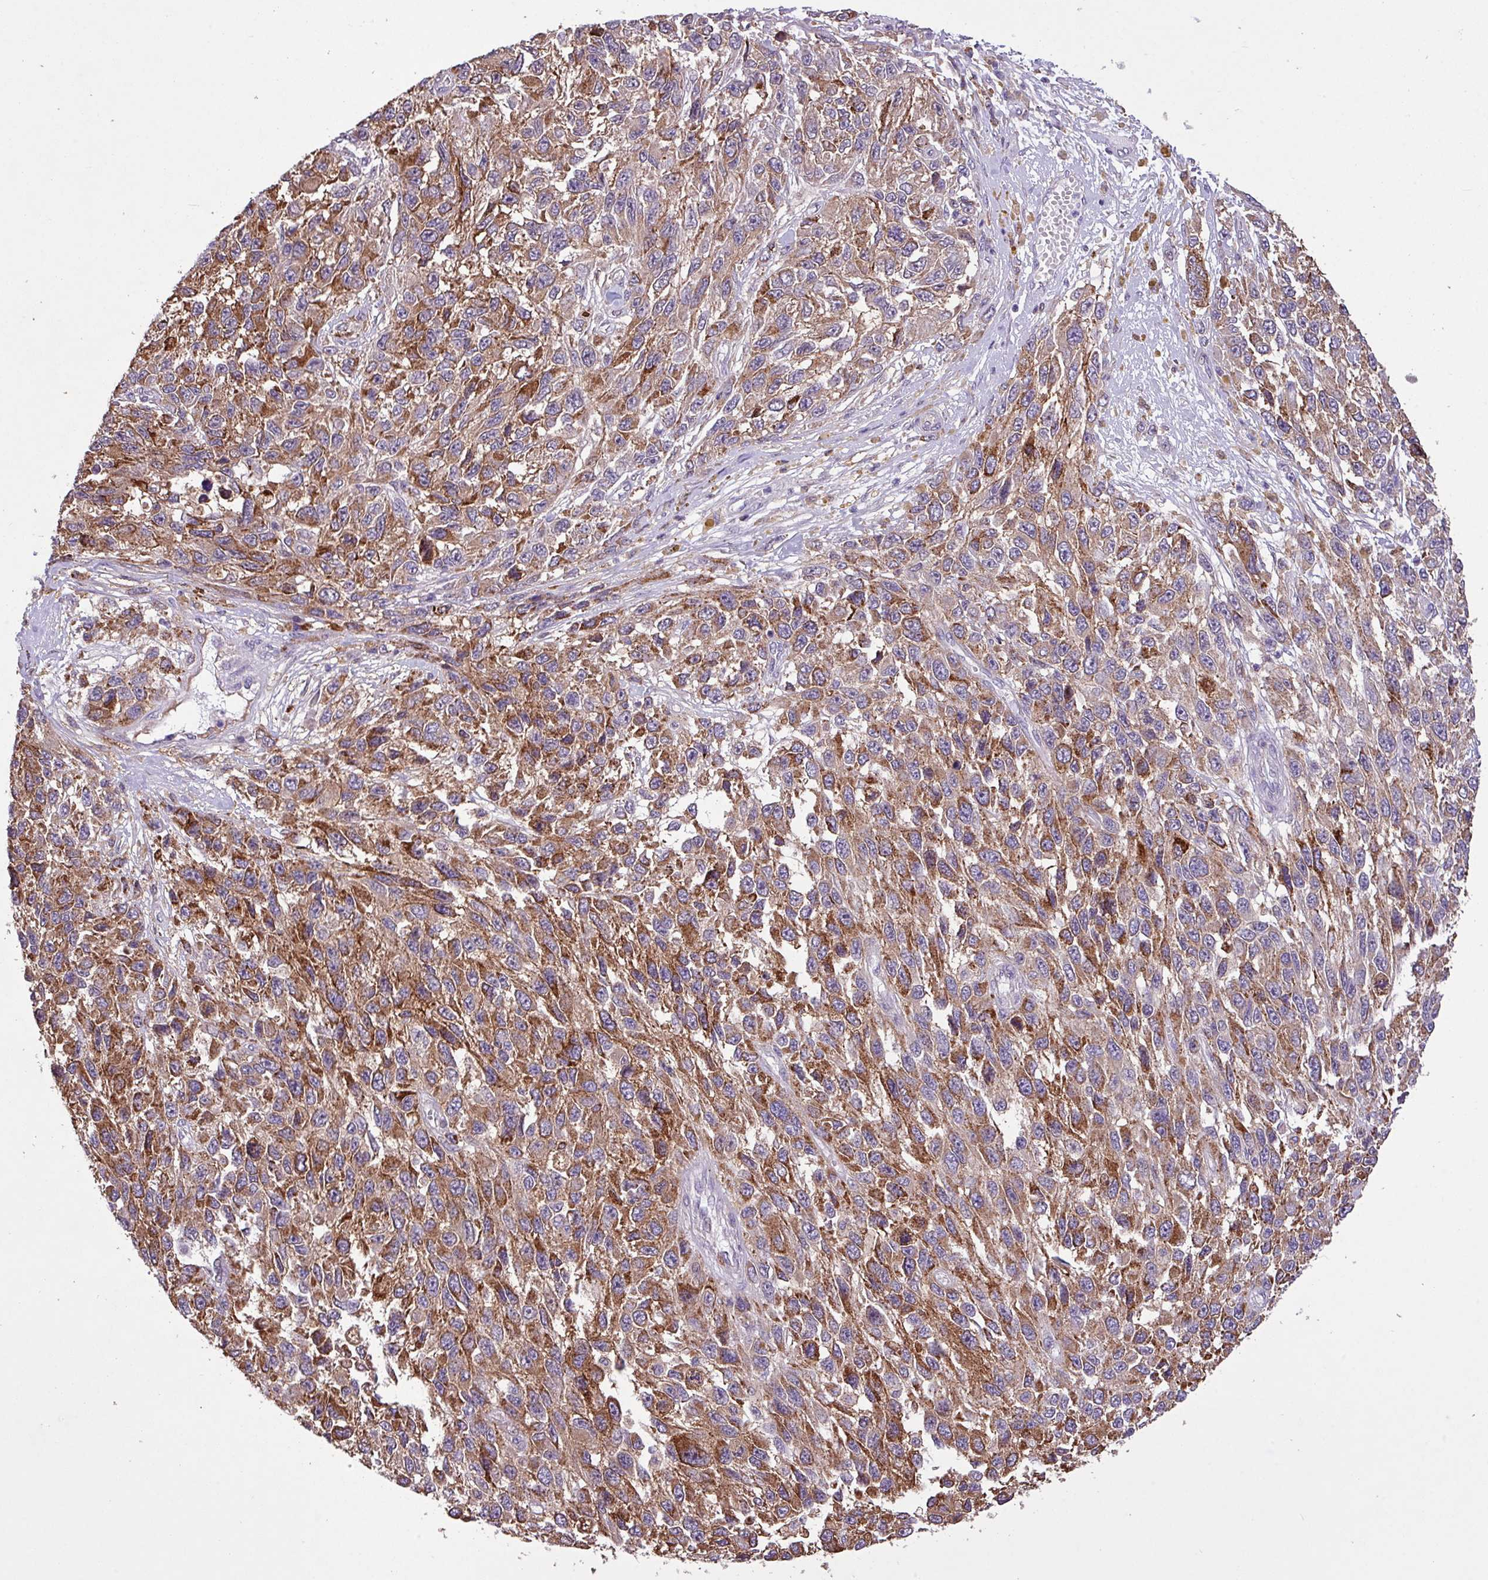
{"staining": {"intensity": "moderate", "quantity": ">75%", "location": "cytoplasmic/membranous"}, "tissue": "melanoma", "cell_type": "Tumor cells", "image_type": "cancer", "snomed": [{"axis": "morphology", "description": "Malignant melanoma, NOS"}, {"axis": "topography", "description": "Skin"}], "caption": "The micrograph displays a brown stain indicating the presence of a protein in the cytoplasmic/membranous of tumor cells in malignant melanoma.", "gene": "RPP25L", "patient": {"sex": "female", "age": 96}}